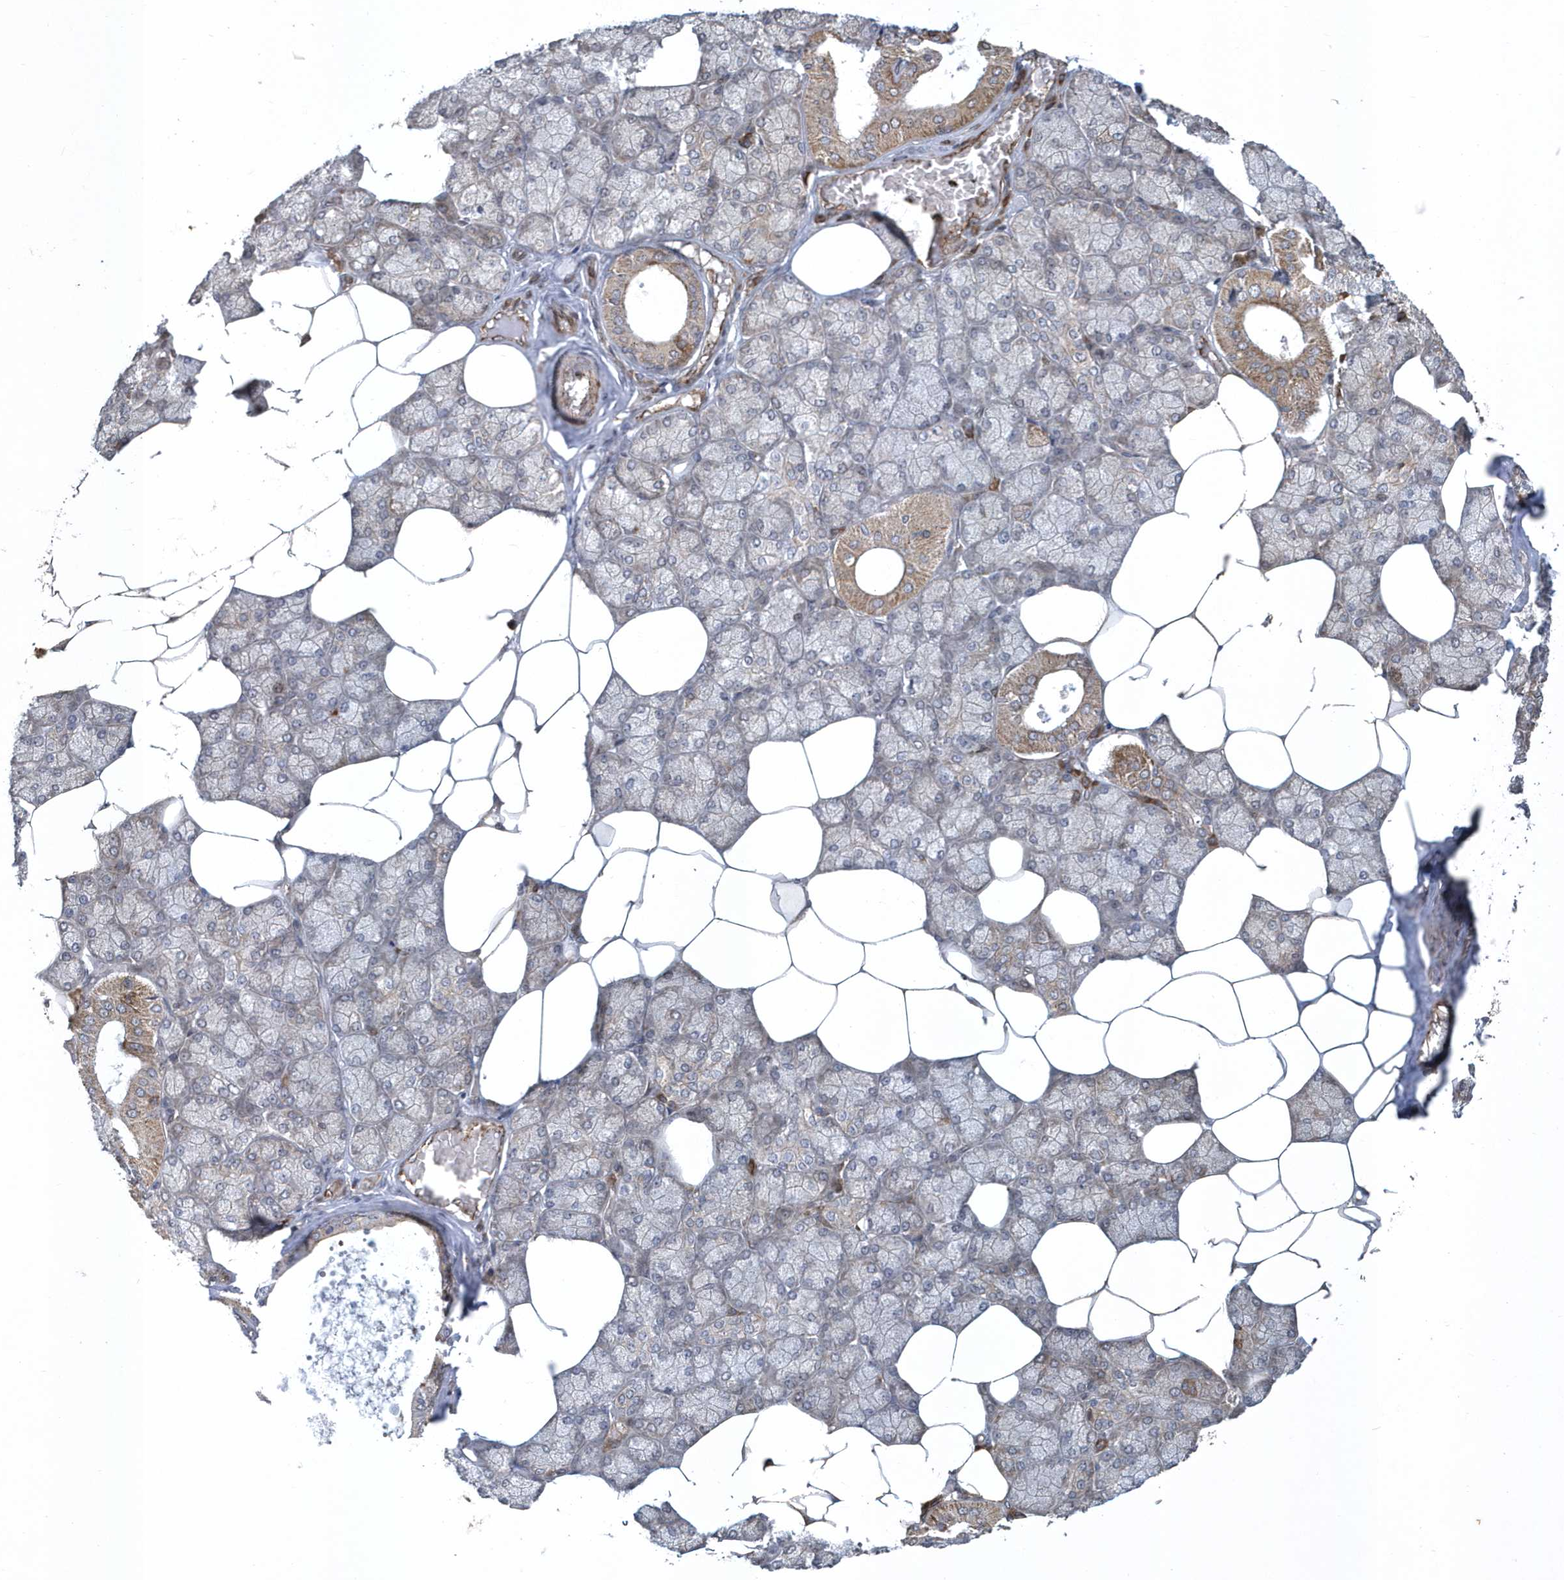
{"staining": {"intensity": "moderate", "quantity": "25%-75%", "location": "cytoplasmic/membranous"}, "tissue": "salivary gland", "cell_type": "Glandular cells", "image_type": "normal", "snomed": [{"axis": "morphology", "description": "Normal tissue, NOS"}, {"axis": "topography", "description": "Salivary gland"}], "caption": "Brown immunohistochemical staining in benign salivary gland exhibits moderate cytoplasmic/membranous positivity in about 25%-75% of glandular cells. The staining was performed using DAB (3,3'-diaminobenzidine), with brown indicating positive protein expression. Nuclei are stained blue with hematoxylin.", "gene": "N4BP2", "patient": {"sex": "male", "age": 62}}